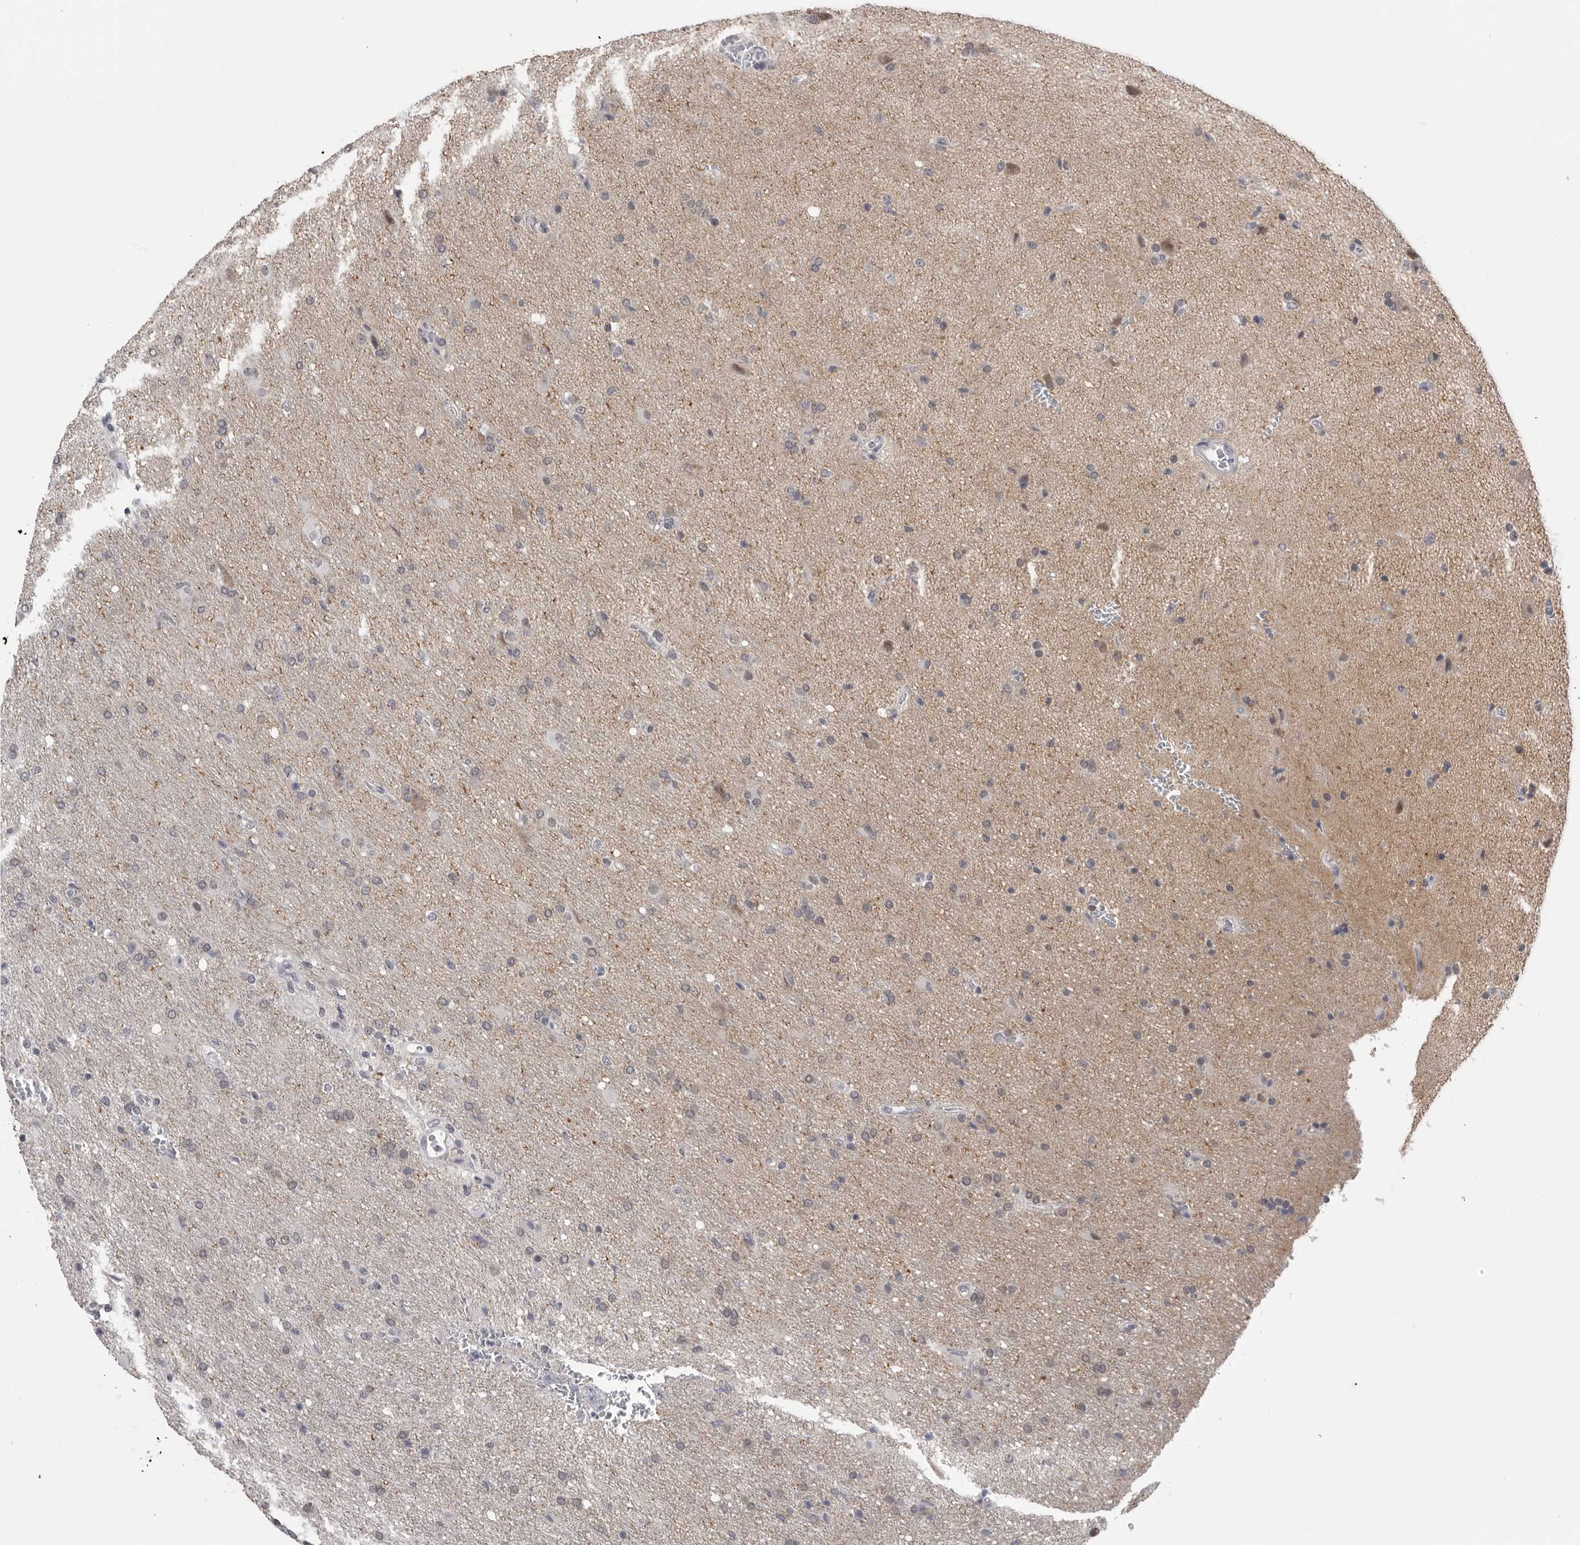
{"staining": {"intensity": "weak", "quantity": "<25%", "location": "cytoplasmic/membranous,nuclear"}, "tissue": "glioma", "cell_type": "Tumor cells", "image_type": "cancer", "snomed": [{"axis": "morphology", "description": "Glioma, malignant, High grade"}, {"axis": "topography", "description": "Brain"}], "caption": "Image shows no significant protein staining in tumor cells of glioma.", "gene": "DLG2", "patient": {"sex": "female", "age": 57}}